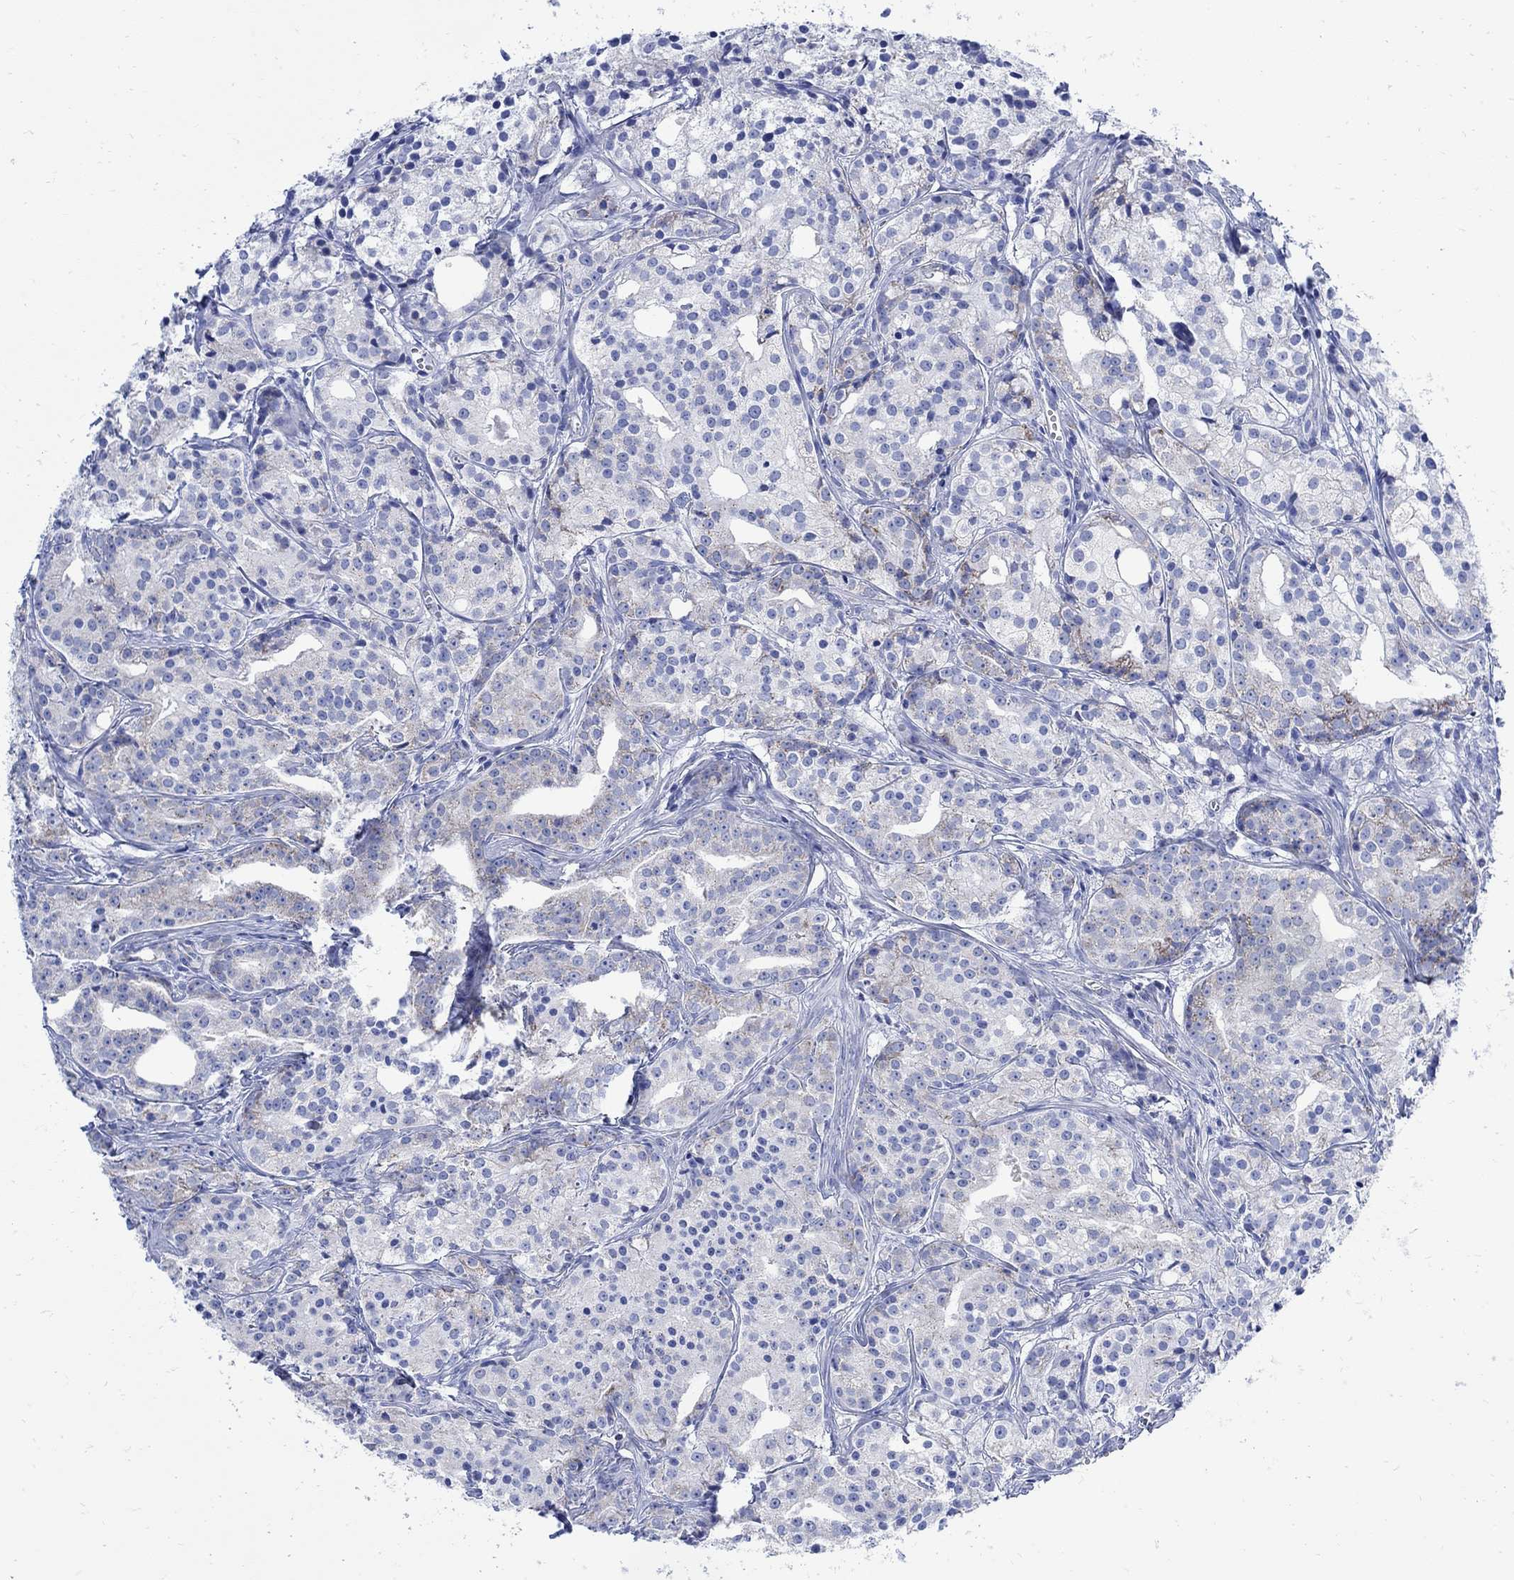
{"staining": {"intensity": "weak", "quantity": "<25%", "location": "cytoplasmic/membranous"}, "tissue": "prostate cancer", "cell_type": "Tumor cells", "image_type": "cancer", "snomed": [{"axis": "morphology", "description": "Adenocarcinoma, Medium grade"}, {"axis": "topography", "description": "Prostate"}], "caption": "Tumor cells show no significant protein positivity in medium-grade adenocarcinoma (prostate).", "gene": "CPLX2", "patient": {"sex": "male", "age": 74}}